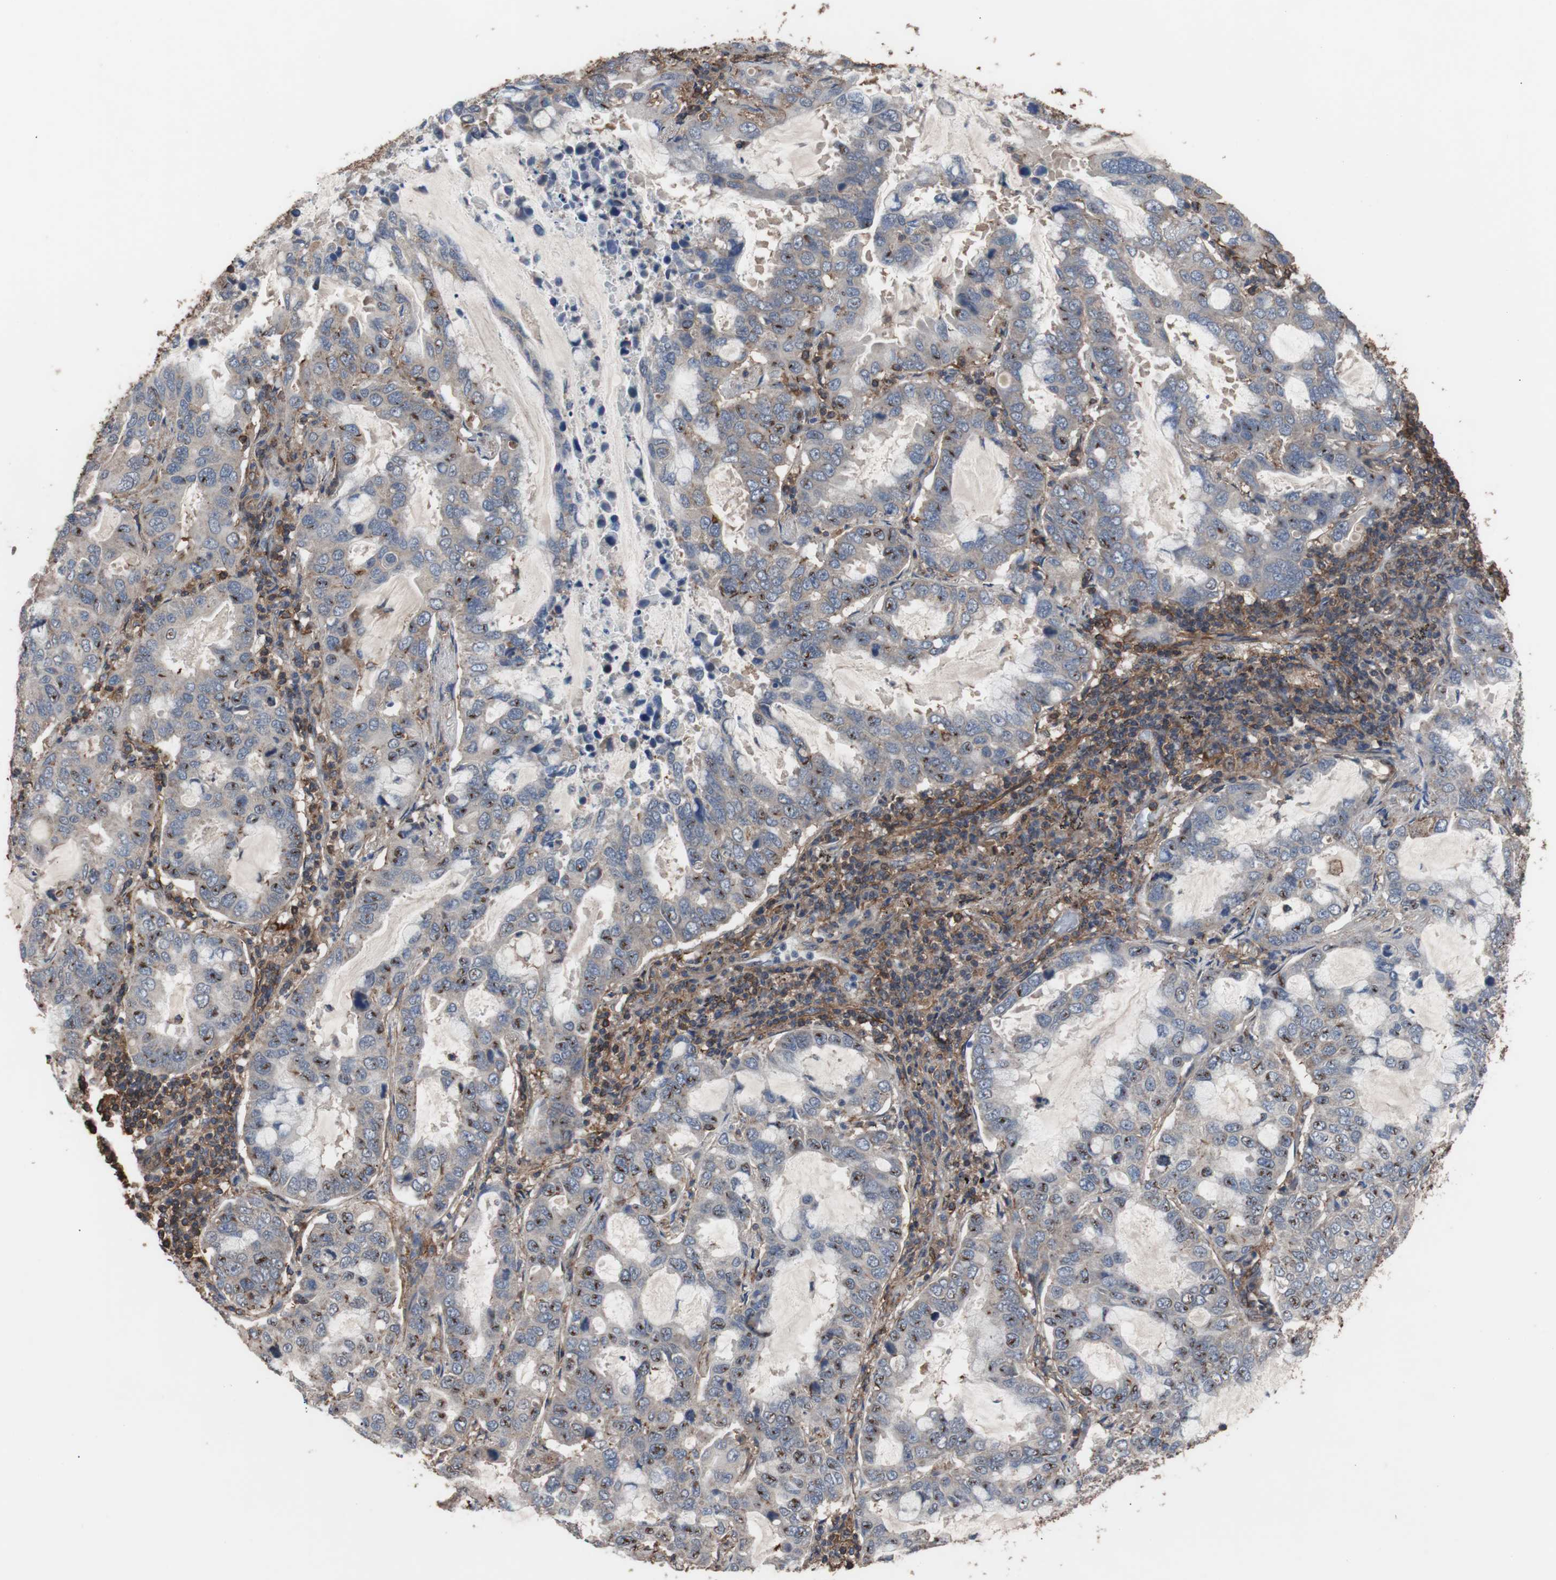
{"staining": {"intensity": "negative", "quantity": "none", "location": "none"}, "tissue": "lung cancer", "cell_type": "Tumor cells", "image_type": "cancer", "snomed": [{"axis": "morphology", "description": "Adenocarcinoma, NOS"}, {"axis": "topography", "description": "Lung"}], "caption": "Human lung adenocarcinoma stained for a protein using immunohistochemistry reveals no positivity in tumor cells.", "gene": "COL6A2", "patient": {"sex": "male", "age": 64}}